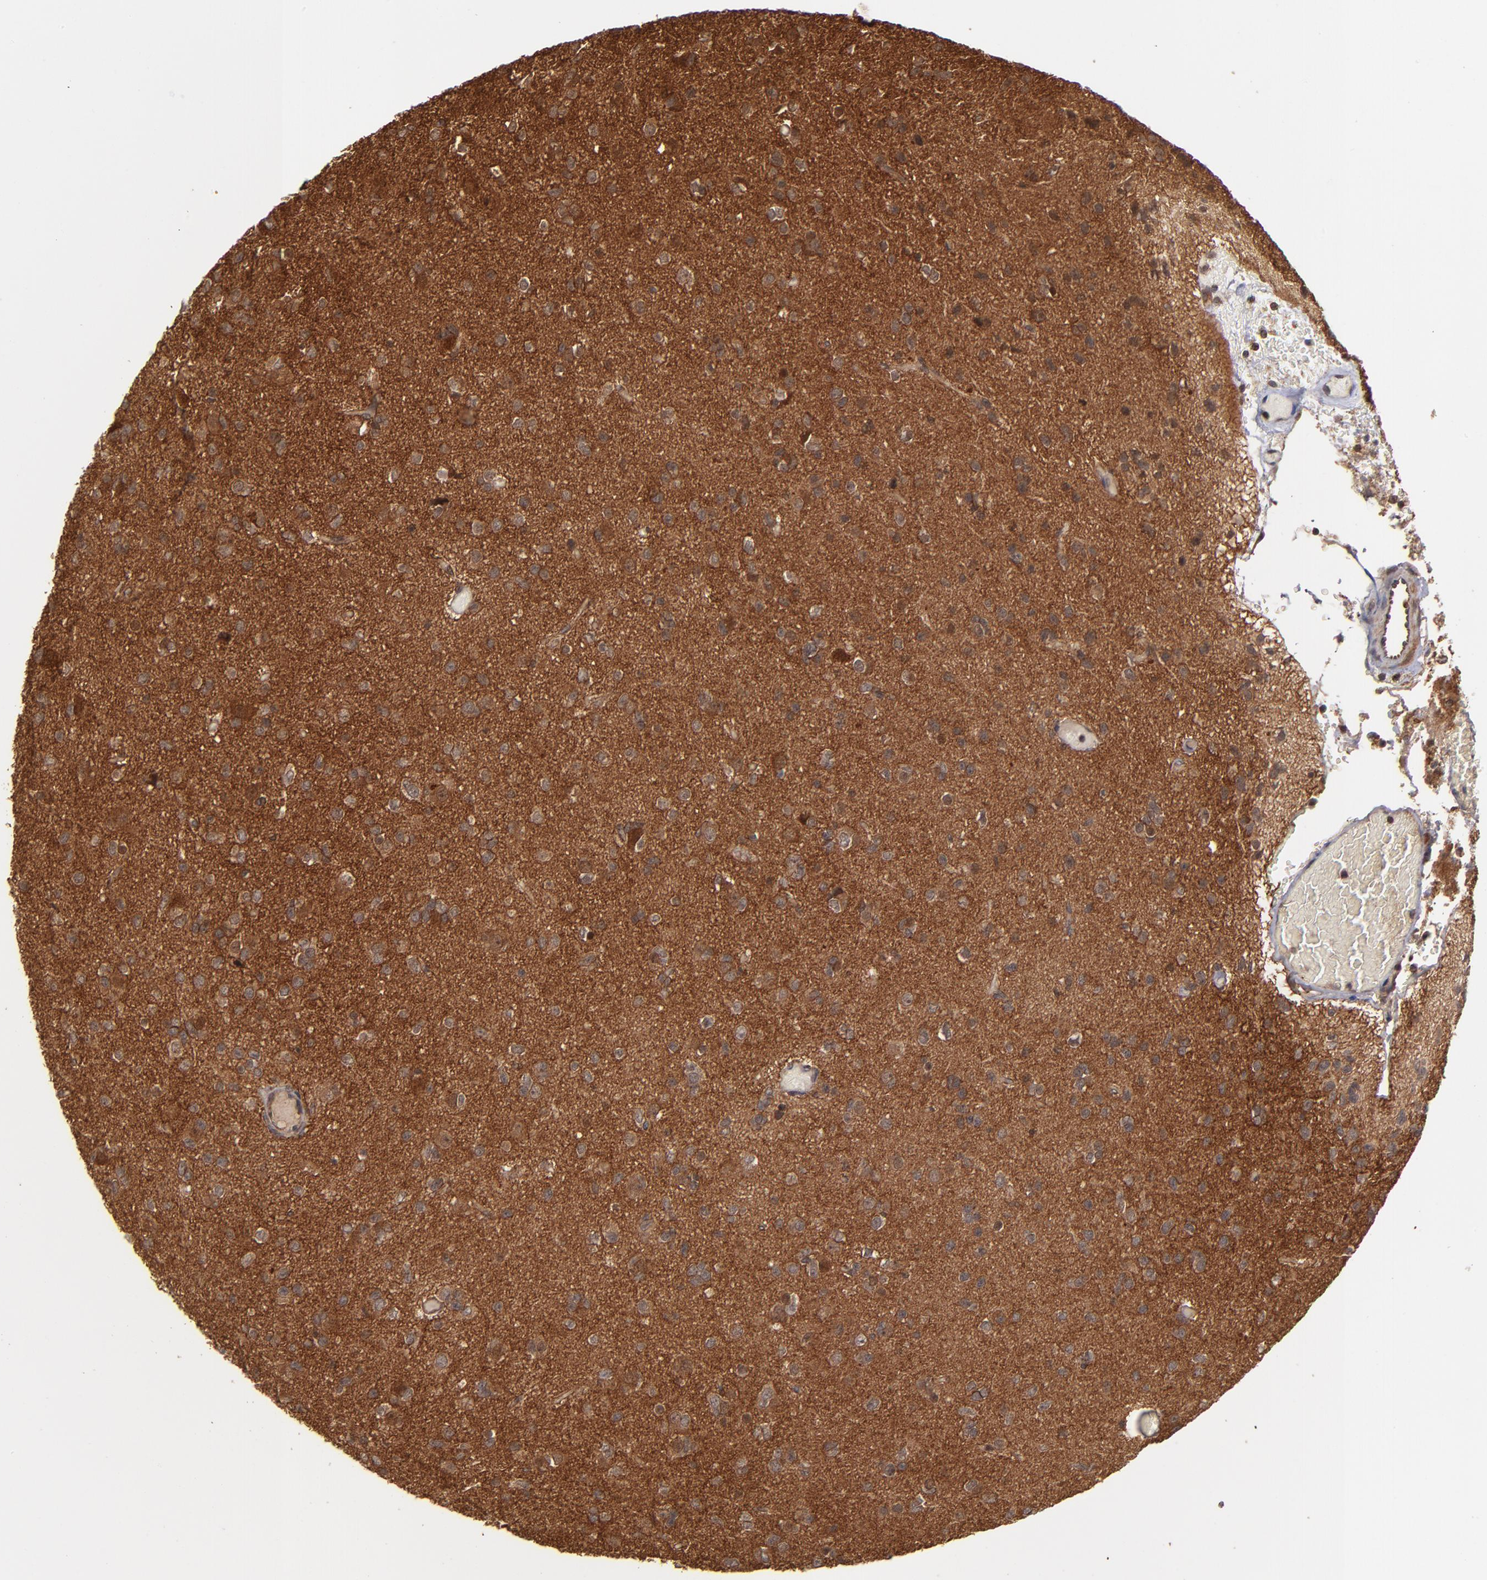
{"staining": {"intensity": "moderate", "quantity": "25%-75%", "location": "cytoplasmic/membranous"}, "tissue": "glioma", "cell_type": "Tumor cells", "image_type": "cancer", "snomed": [{"axis": "morphology", "description": "Glioma, malignant, Low grade"}, {"axis": "topography", "description": "Brain"}], "caption": "Protein analysis of malignant glioma (low-grade) tissue exhibits moderate cytoplasmic/membranous positivity in about 25%-75% of tumor cells.", "gene": "BDKRB1", "patient": {"sex": "male", "age": 42}}